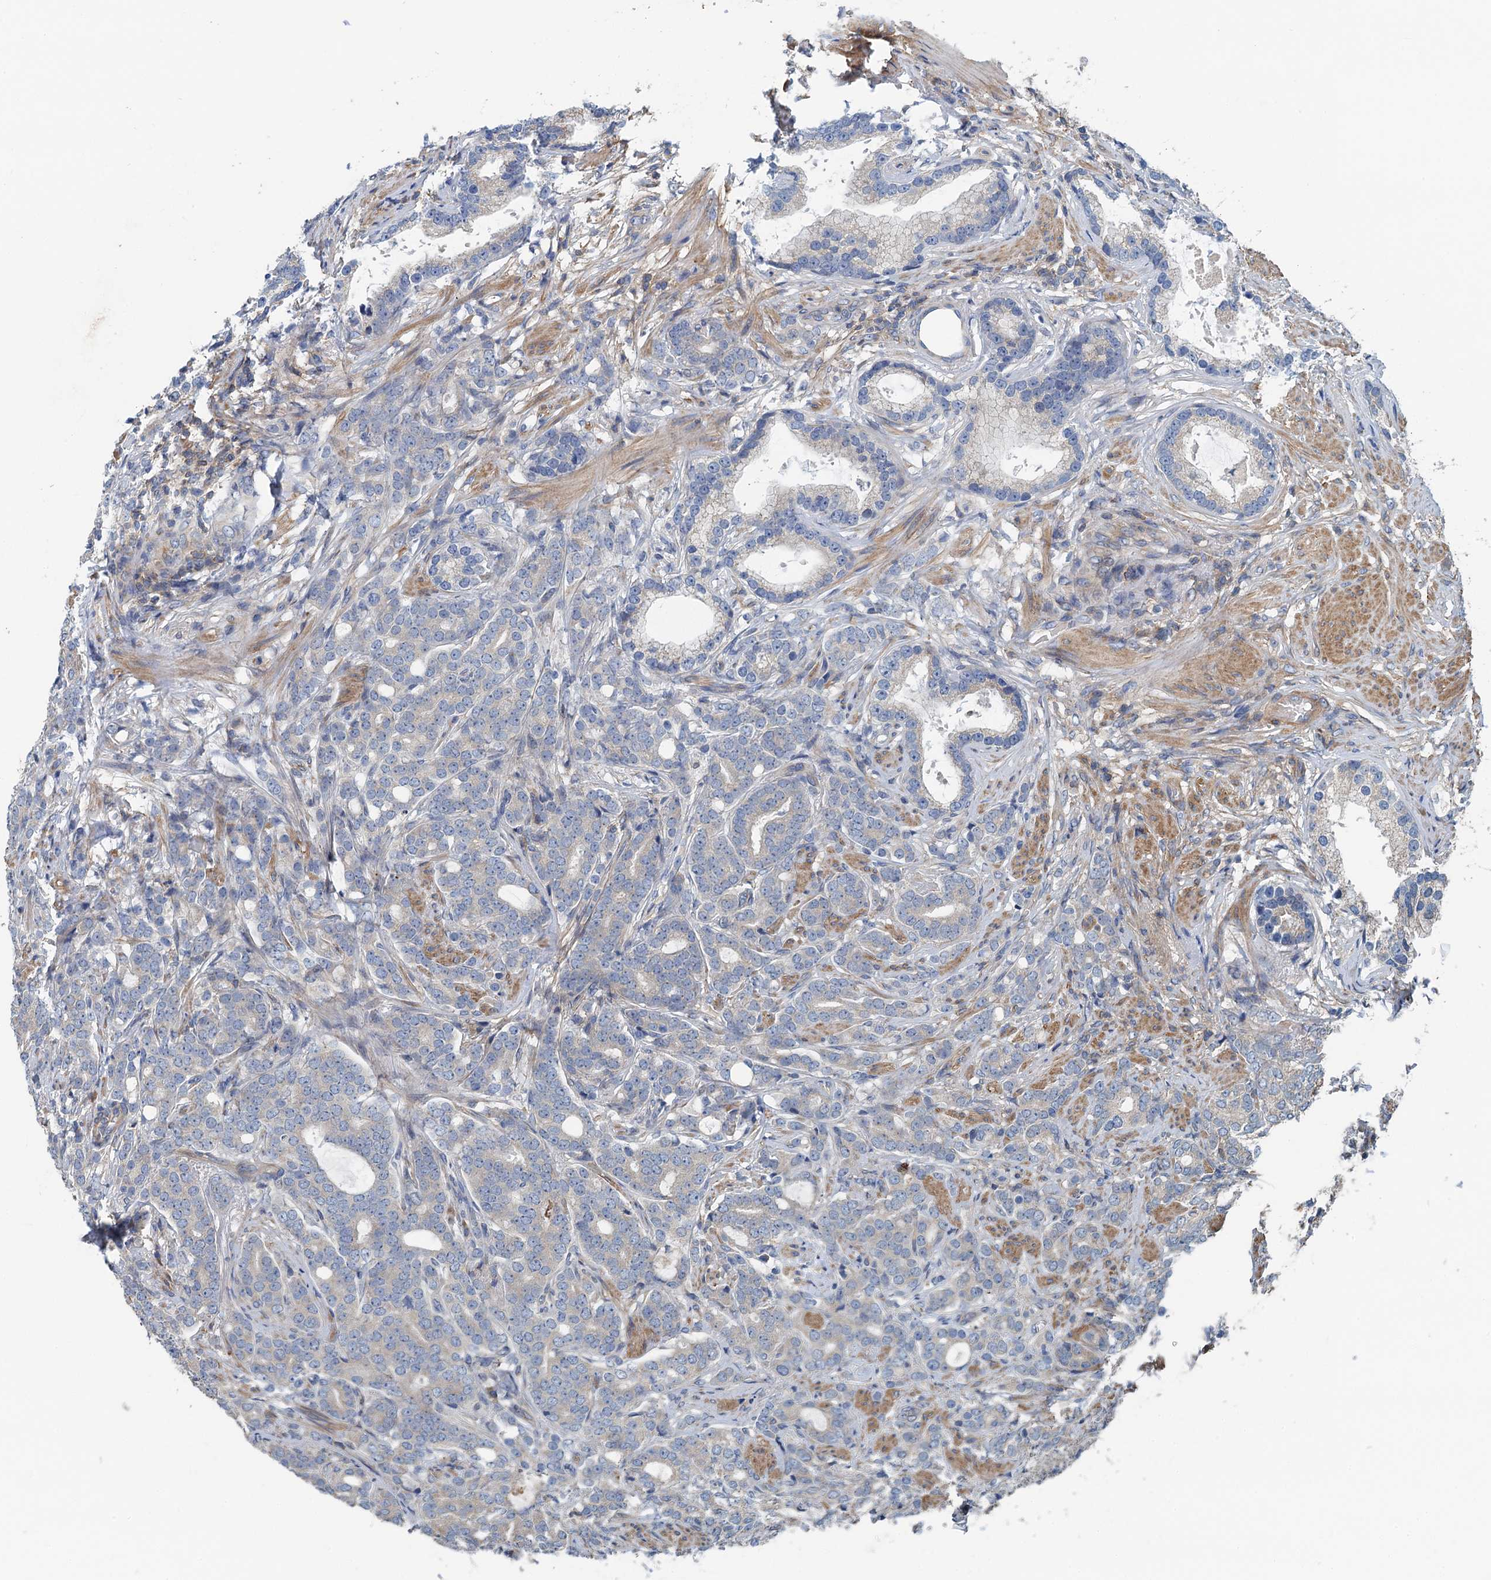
{"staining": {"intensity": "negative", "quantity": "none", "location": "none"}, "tissue": "prostate cancer", "cell_type": "Tumor cells", "image_type": "cancer", "snomed": [{"axis": "morphology", "description": "Adenocarcinoma, Low grade"}, {"axis": "topography", "description": "Prostate"}], "caption": "A micrograph of human adenocarcinoma (low-grade) (prostate) is negative for staining in tumor cells.", "gene": "PPP1R14D", "patient": {"sex": "male", "age": 71}}